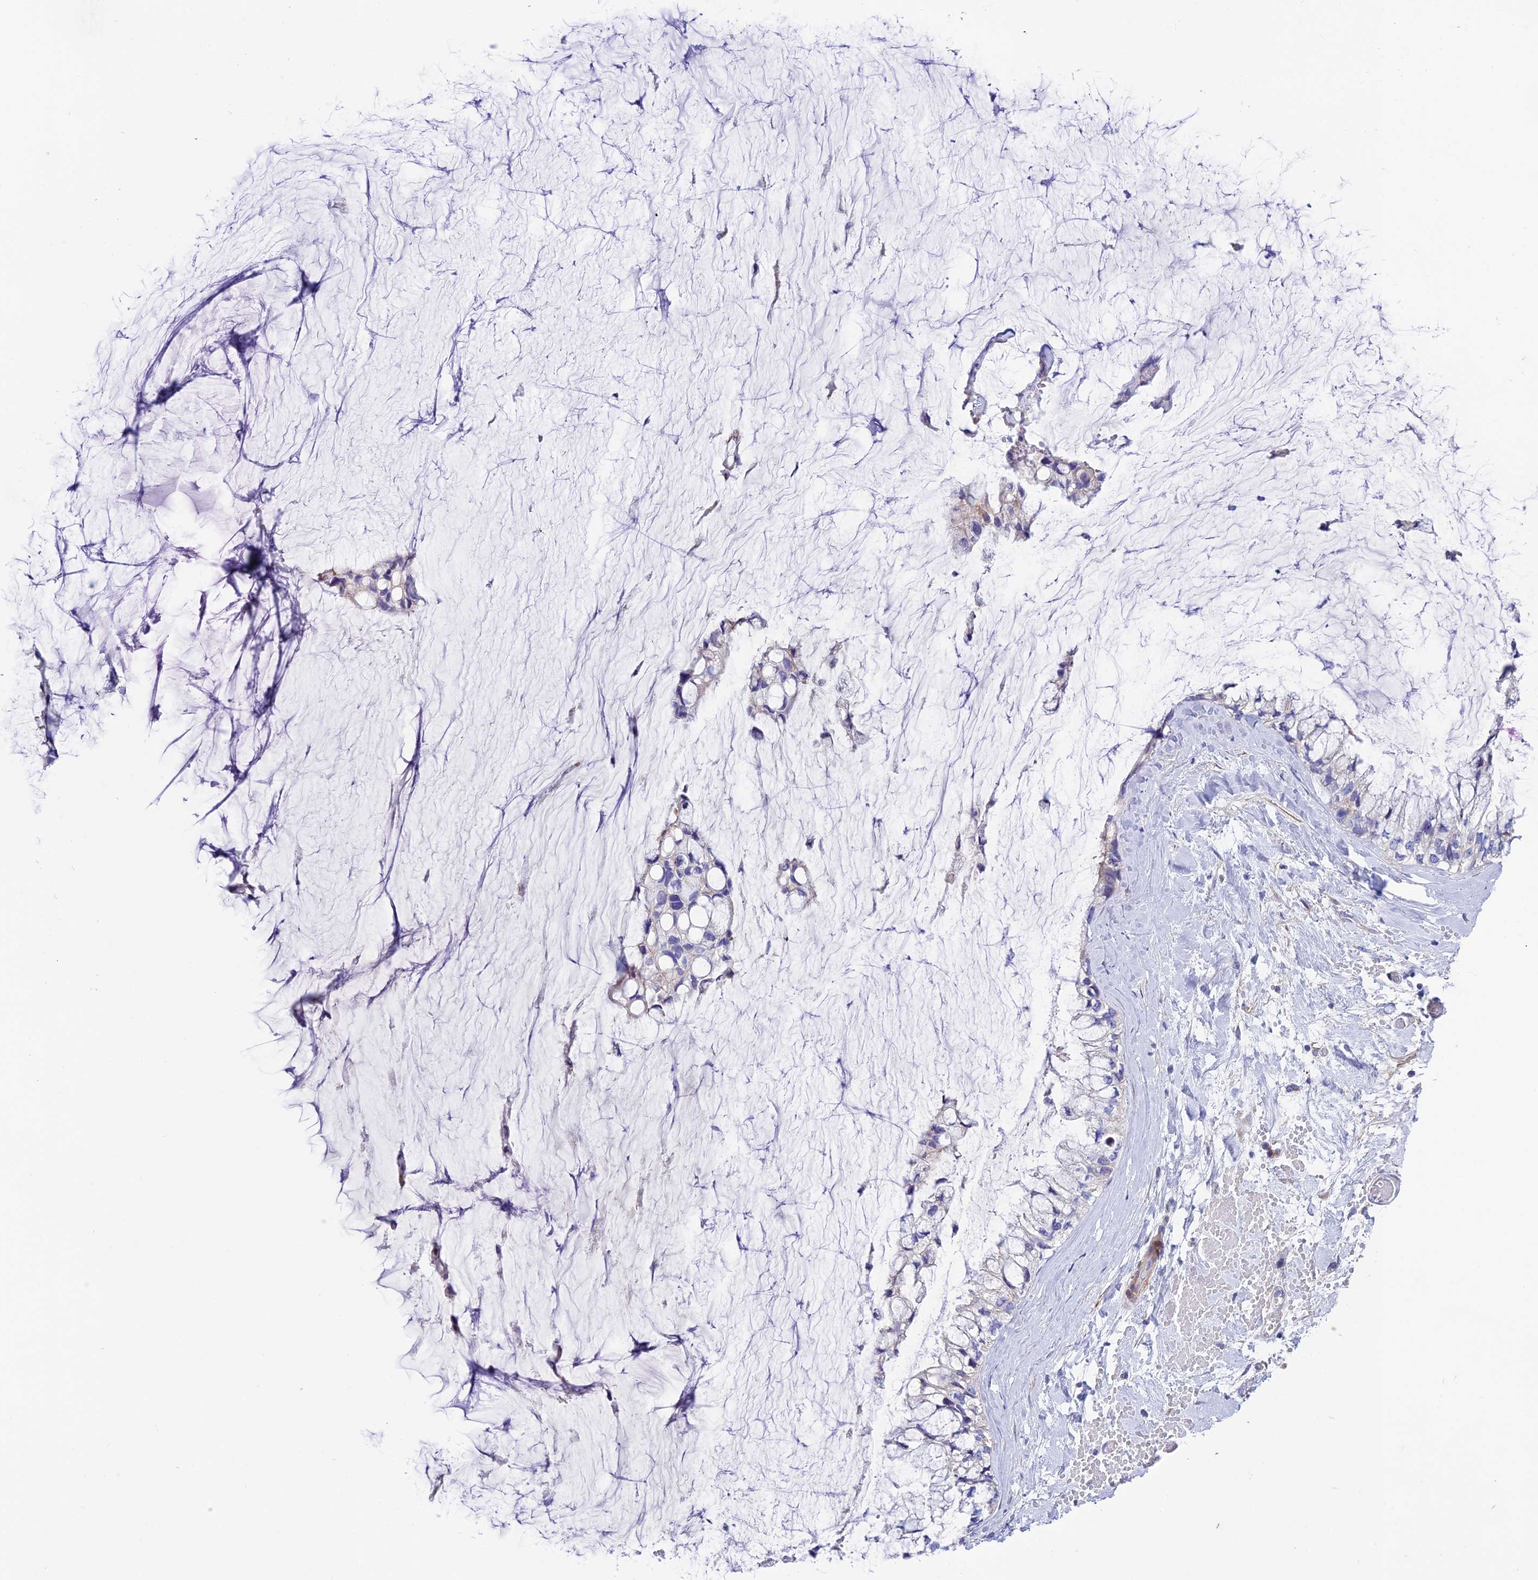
{"staining": {"intensity": "negative", "quantity": "none", "location": "none"}, "tissue": "ovarian cancer", "cell_type": "Tumor cells", "image_type": "cancer", "snomed": [{"axis": "morphology", "description": "Cystadenocarcinoma, mucinous, NOS"}, {"axis": "topography", "description": "Ovary"}], "caption": "Mucinous cystadenocarcinoma (ovarian) stained for a protein using immunohistochemistry (IHC) reveals no expression tumor cells.", "gene": "FAM178B", "patient": {"sex": "female", "age": 39}}